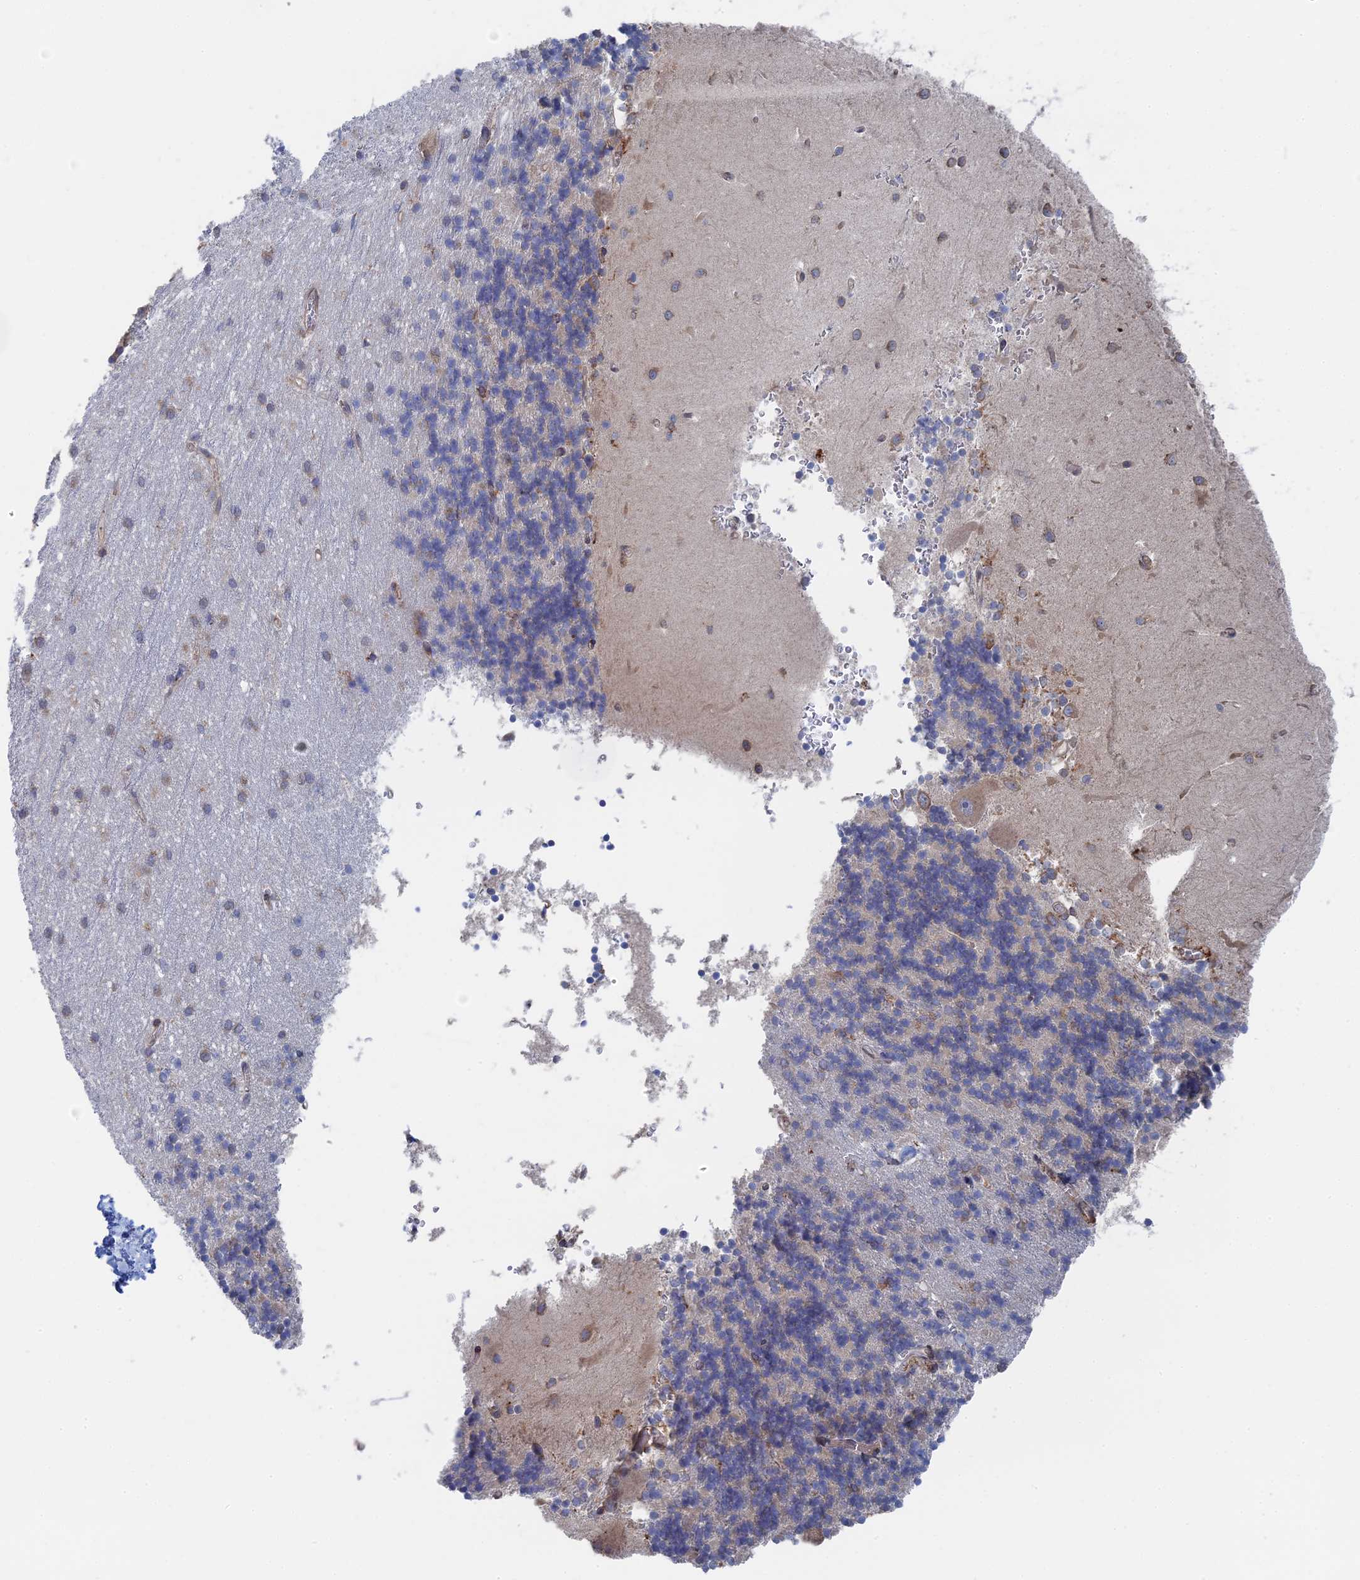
{"staining": {"intensity": "negative", "quantity": "none", "location": "none"}, "tissue": "cerebellum", "cell_type": "Cells in granular layer", "image_type": "normal", "snomed": [{"axis": "morphology", "description": "Normal tissue, NOS"}, {"axis": "topography", "description": "Cerebellum"}], "caption": "Cells in granular layer are negative for brown protein staining in unremarkable cerebellum. (DAB (3,3'-diaminobenzidine) immunohistochemistry (IHC), high magnification).", "gene": "BPIFB6", "patient": {"sex": "male", "age": 37}}